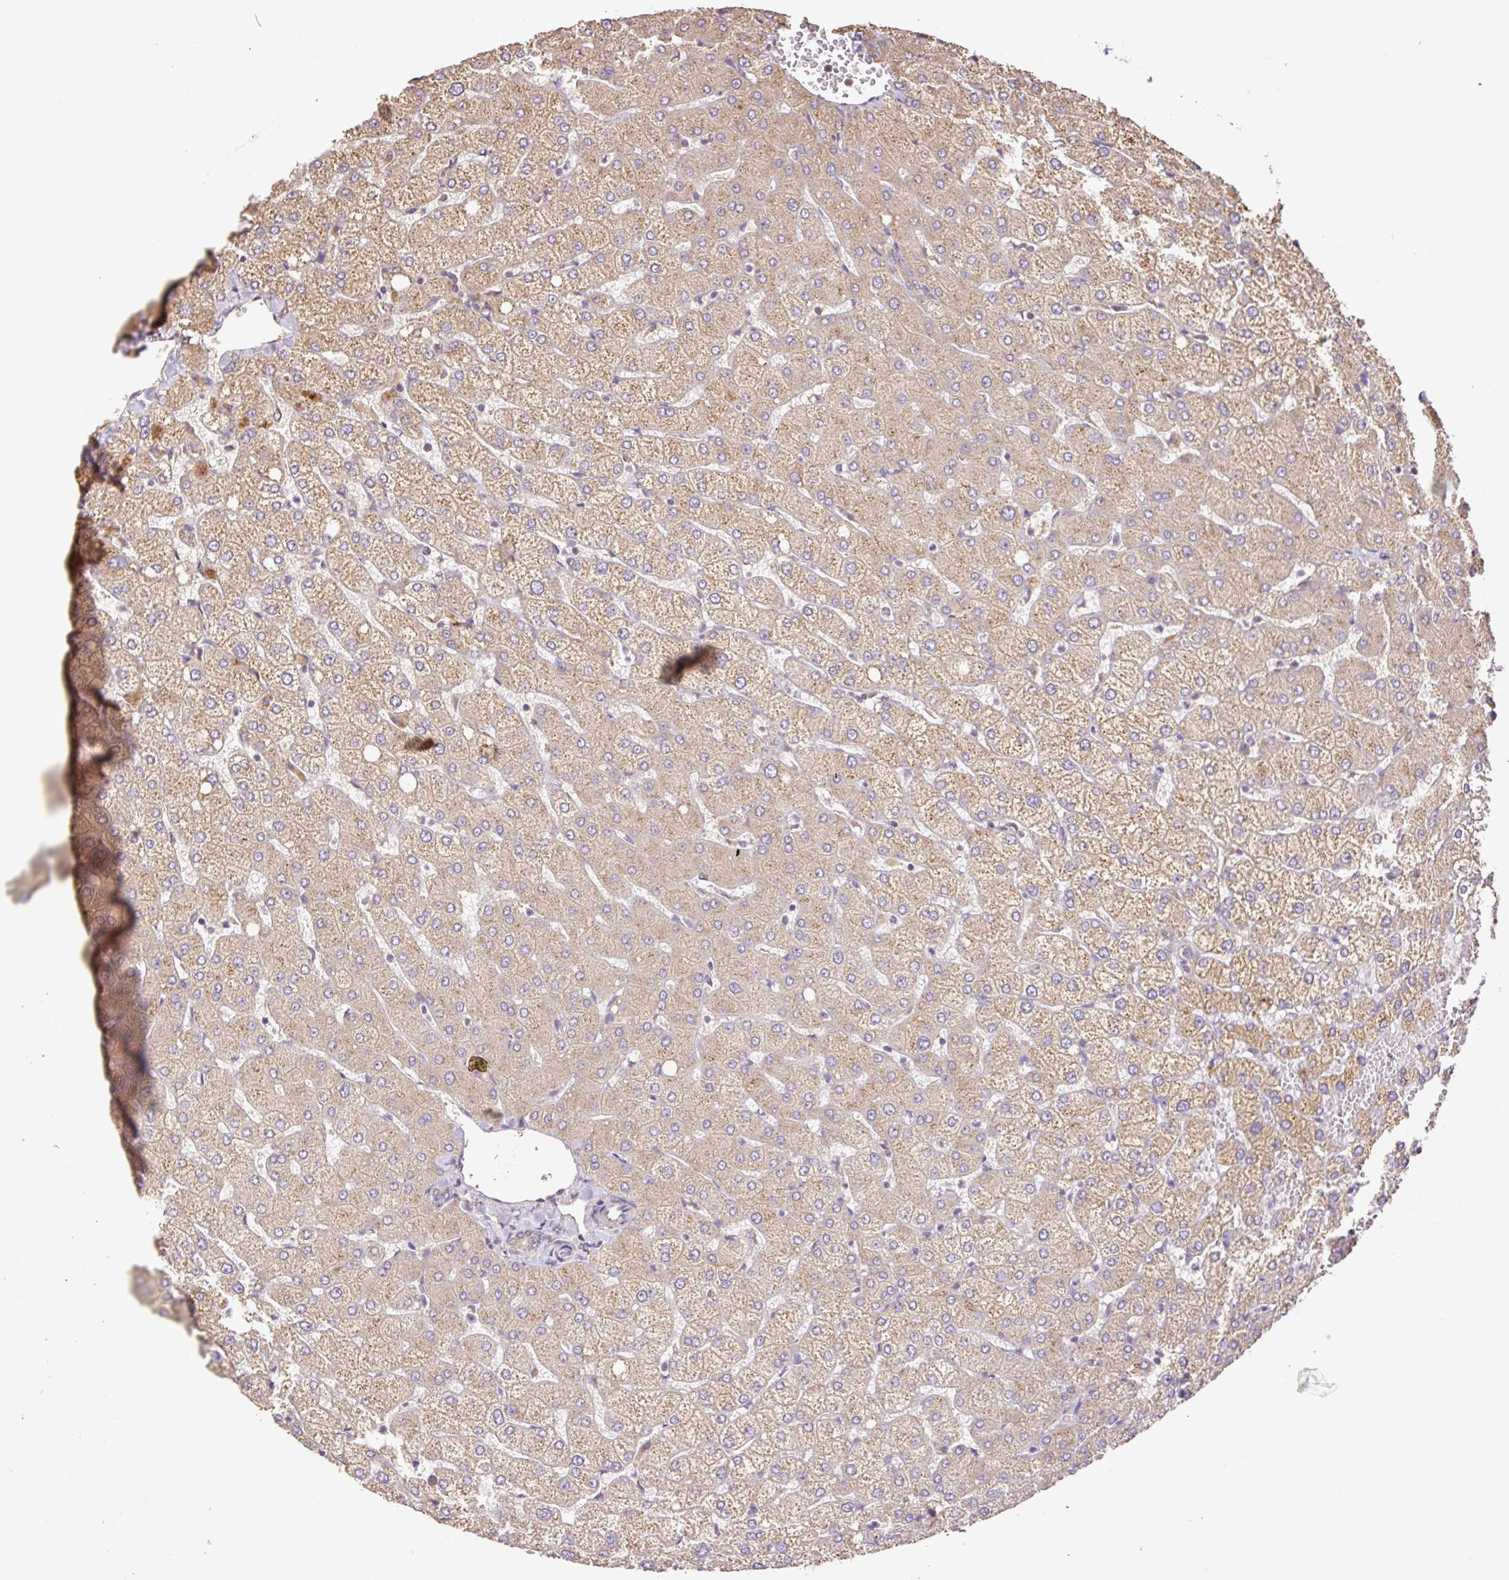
{"staining": {"intensity": "negative", "quantity": "none", "location": "none"}, "tissue": "liver", "cell_type": "Cholangiocytes", "image_type": "normal", "snomed": [{"axis": "morphology", "description": "Normal tissue, NOS"}, {"axis": "topography", "description": "Liver"}], "caption": "Cholangiocytes are negative for protein expression in unremarkable human liver. The staining is performed using DAB brown chromogen with nuclei counter-stained in using hematoxylin.", "gene": "DESI1", "patient": {"sex": "female", "age": 54}}